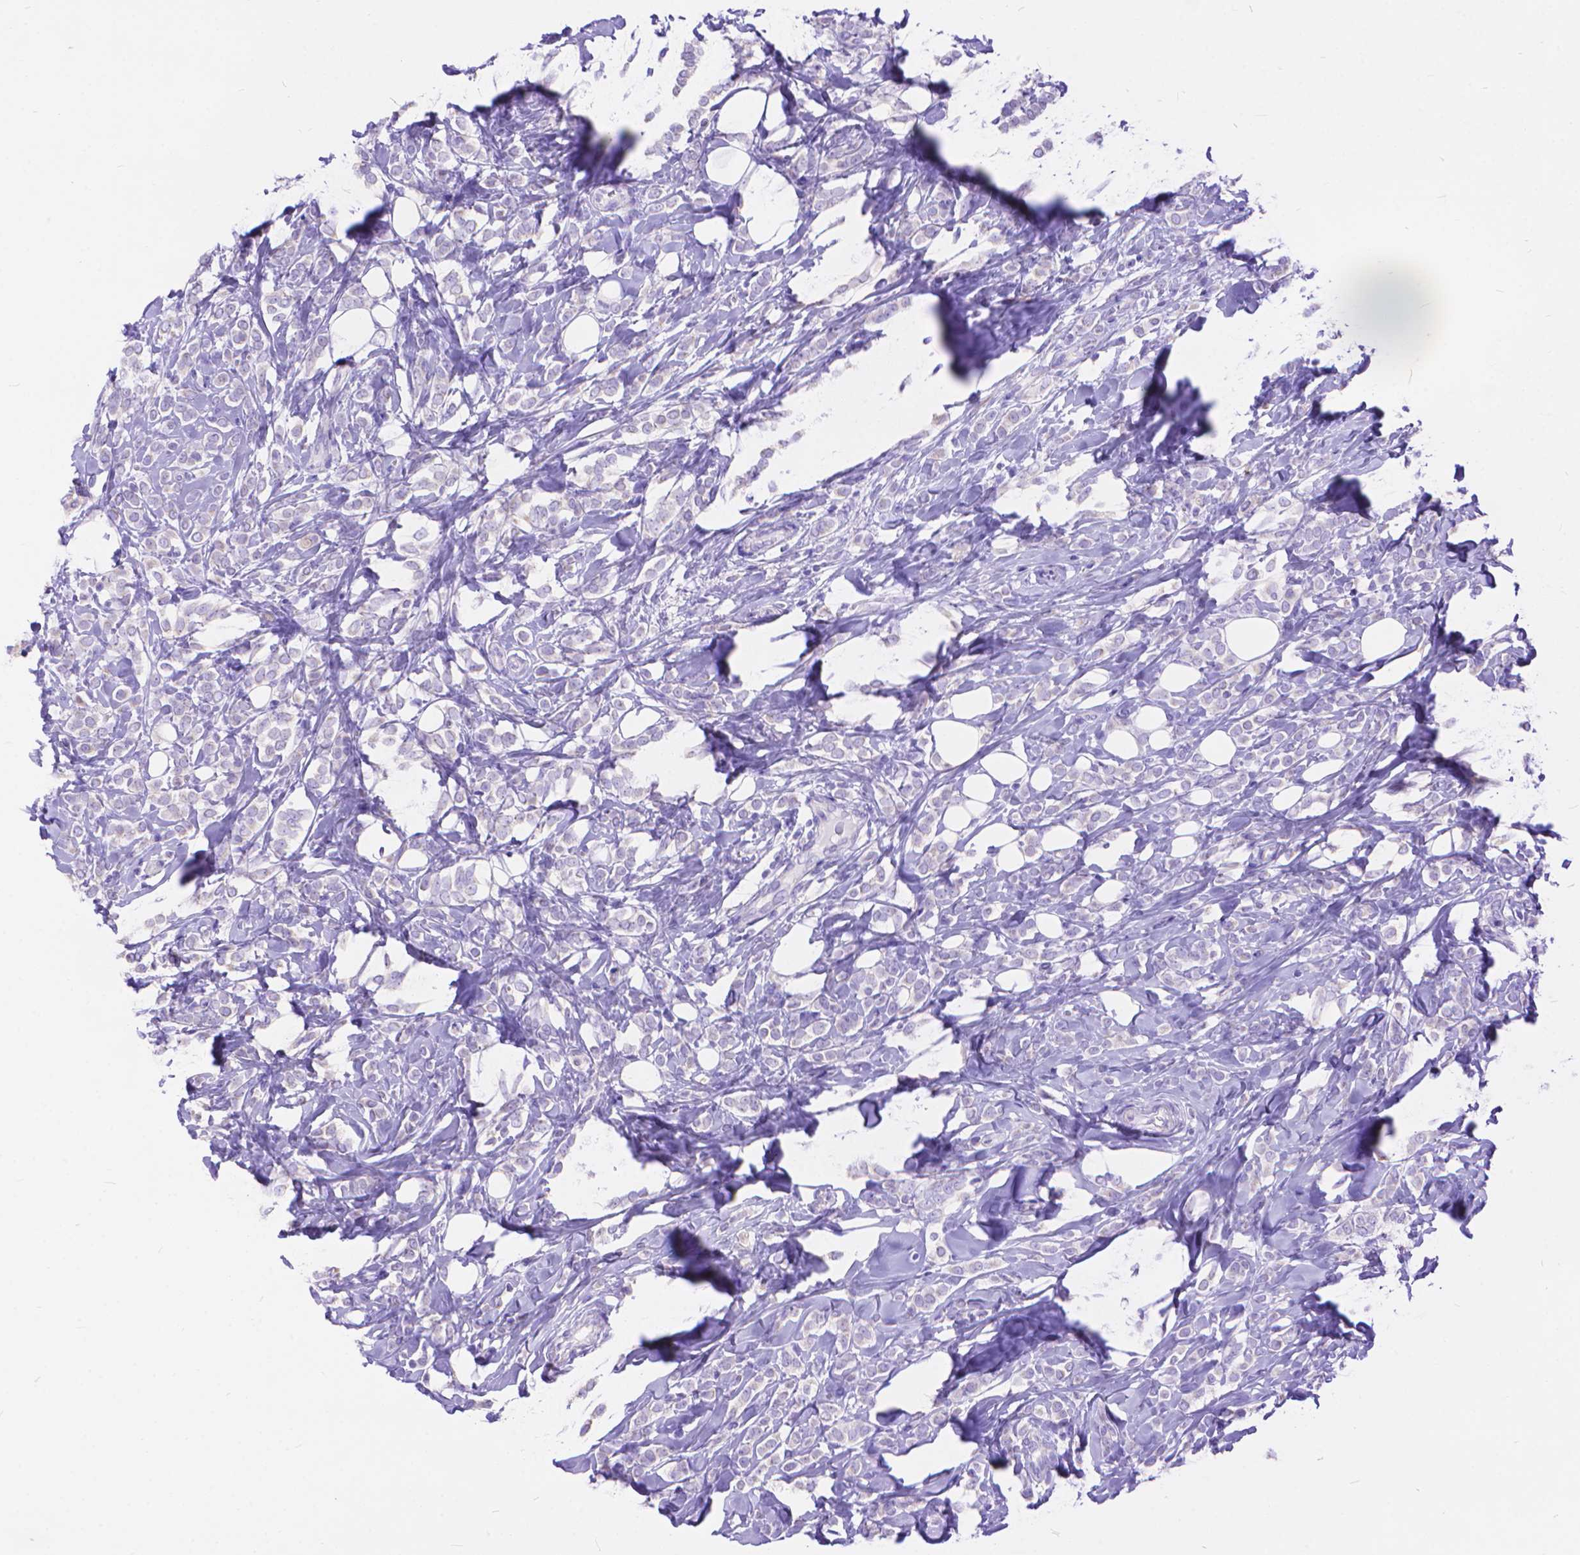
{"staining": {"intensity": "negative", "quantity": "none", "location": "none"}, "tissue": "breast cancer", "cell_type": "Tumor cells", "image_type": "cancer", "snomed": [{"axis": "morphology", "description": "Lobular carcinoma"}, {"axis": "topography", "description": "Breast"}], "caption": "Lobular carcinoma (breast) was stained to show a protein in brown. There is no significant expression in tumor cells.", "gene": "DHRS2", "patient": {"sex": "female", "age": 49}}